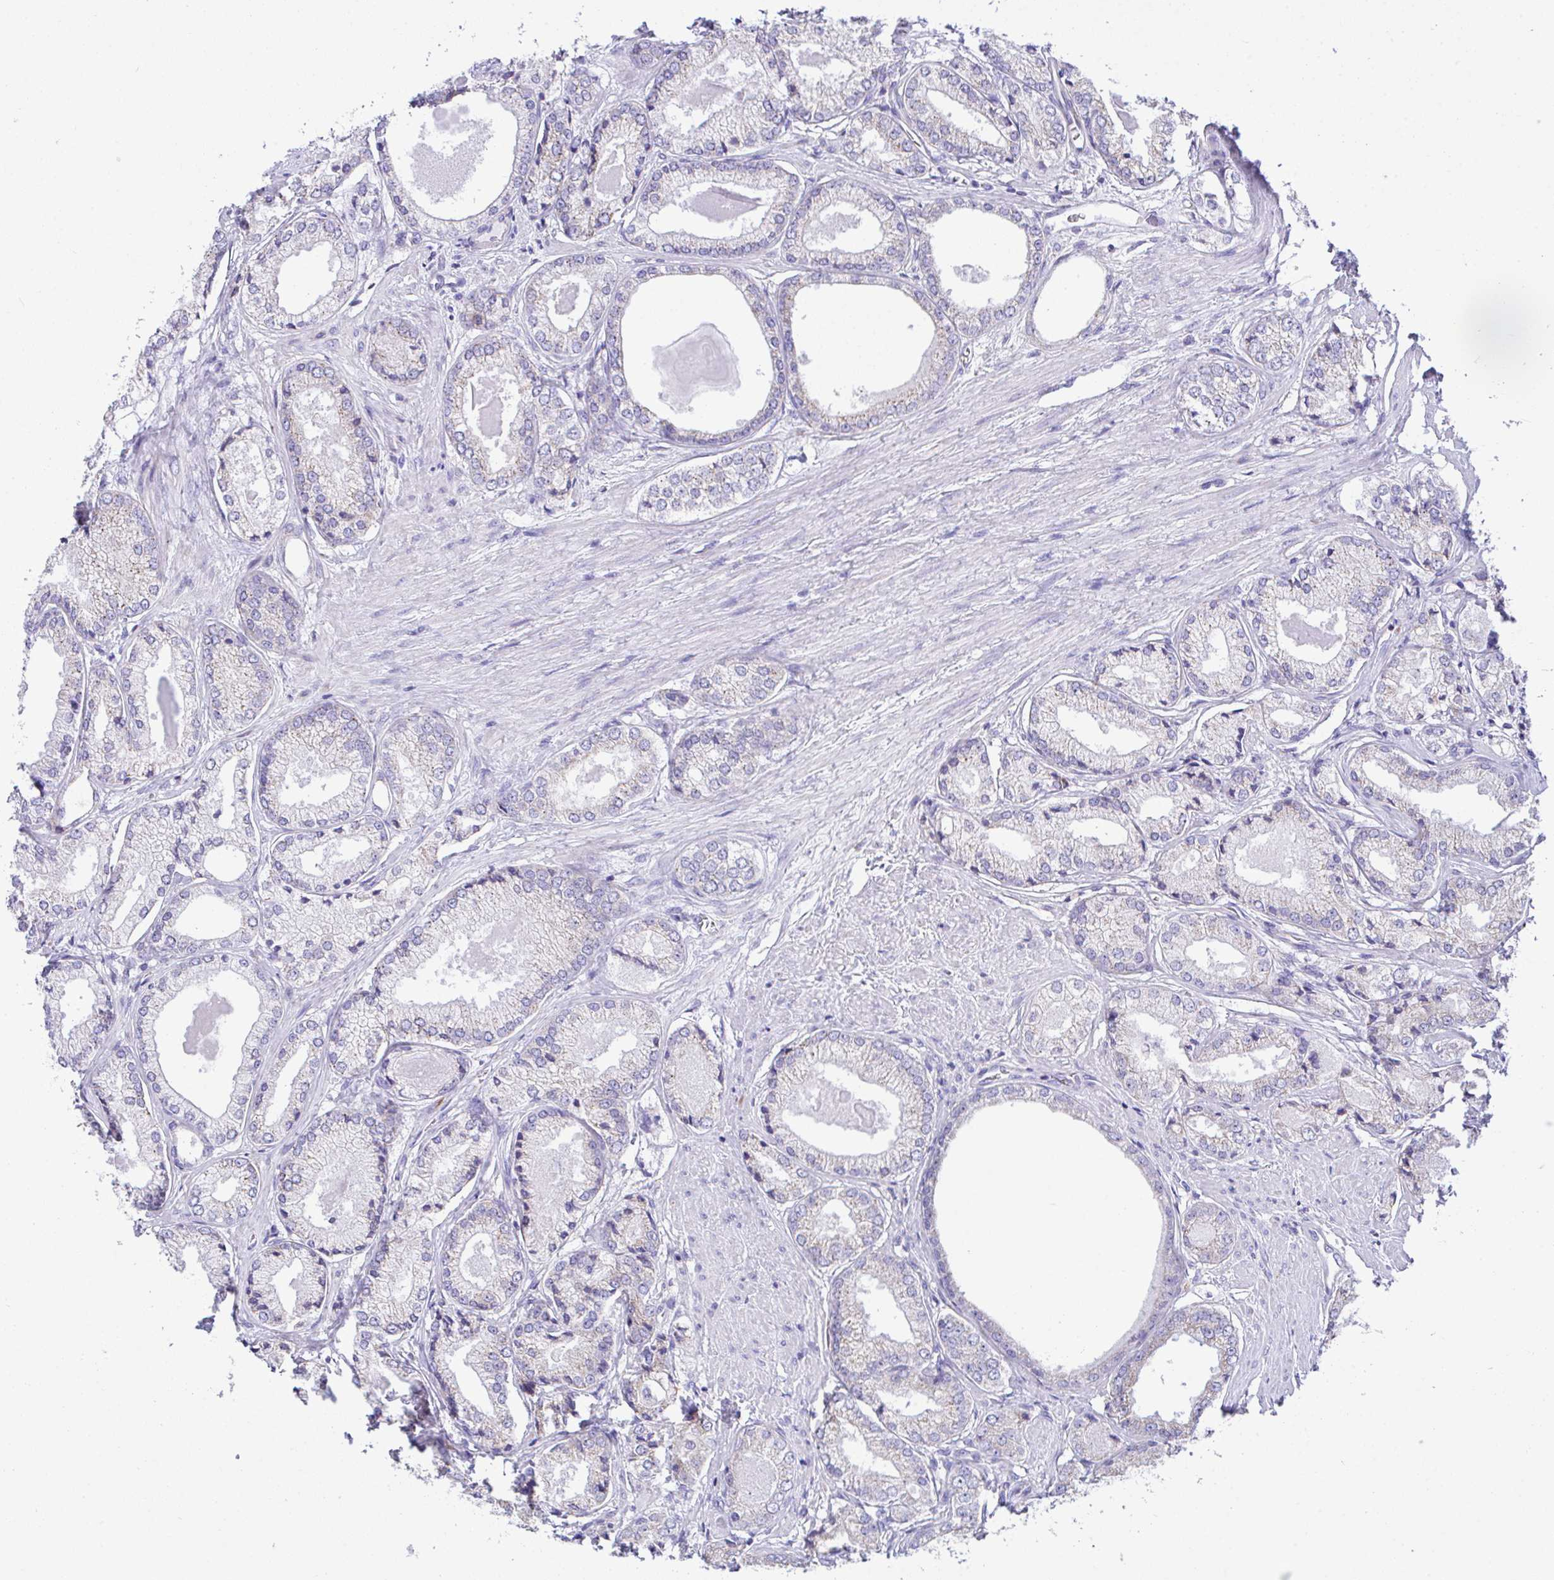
{"staining": {"intensity": "negative", "quantity": "none", "location": "none"}, "tissue": "prostate cancer", "cell_type": "Tumor cells", "image_type": "cancer", "snomed": [{"axis": "morphology", "description": "Adenocarcinoma, NOS"}, {"axis": "morphology", "description": "Adenocarcinoma, Low grade"}, {"axis": "topography", "description": "Prostate"}], "caption": "Adenocarcinoma (prostate) was stained to show a protein in brown. There is no significant staining in tumor cells.", "gene": "NLRP8", "patient": {"sex": "male", "age": 68}}